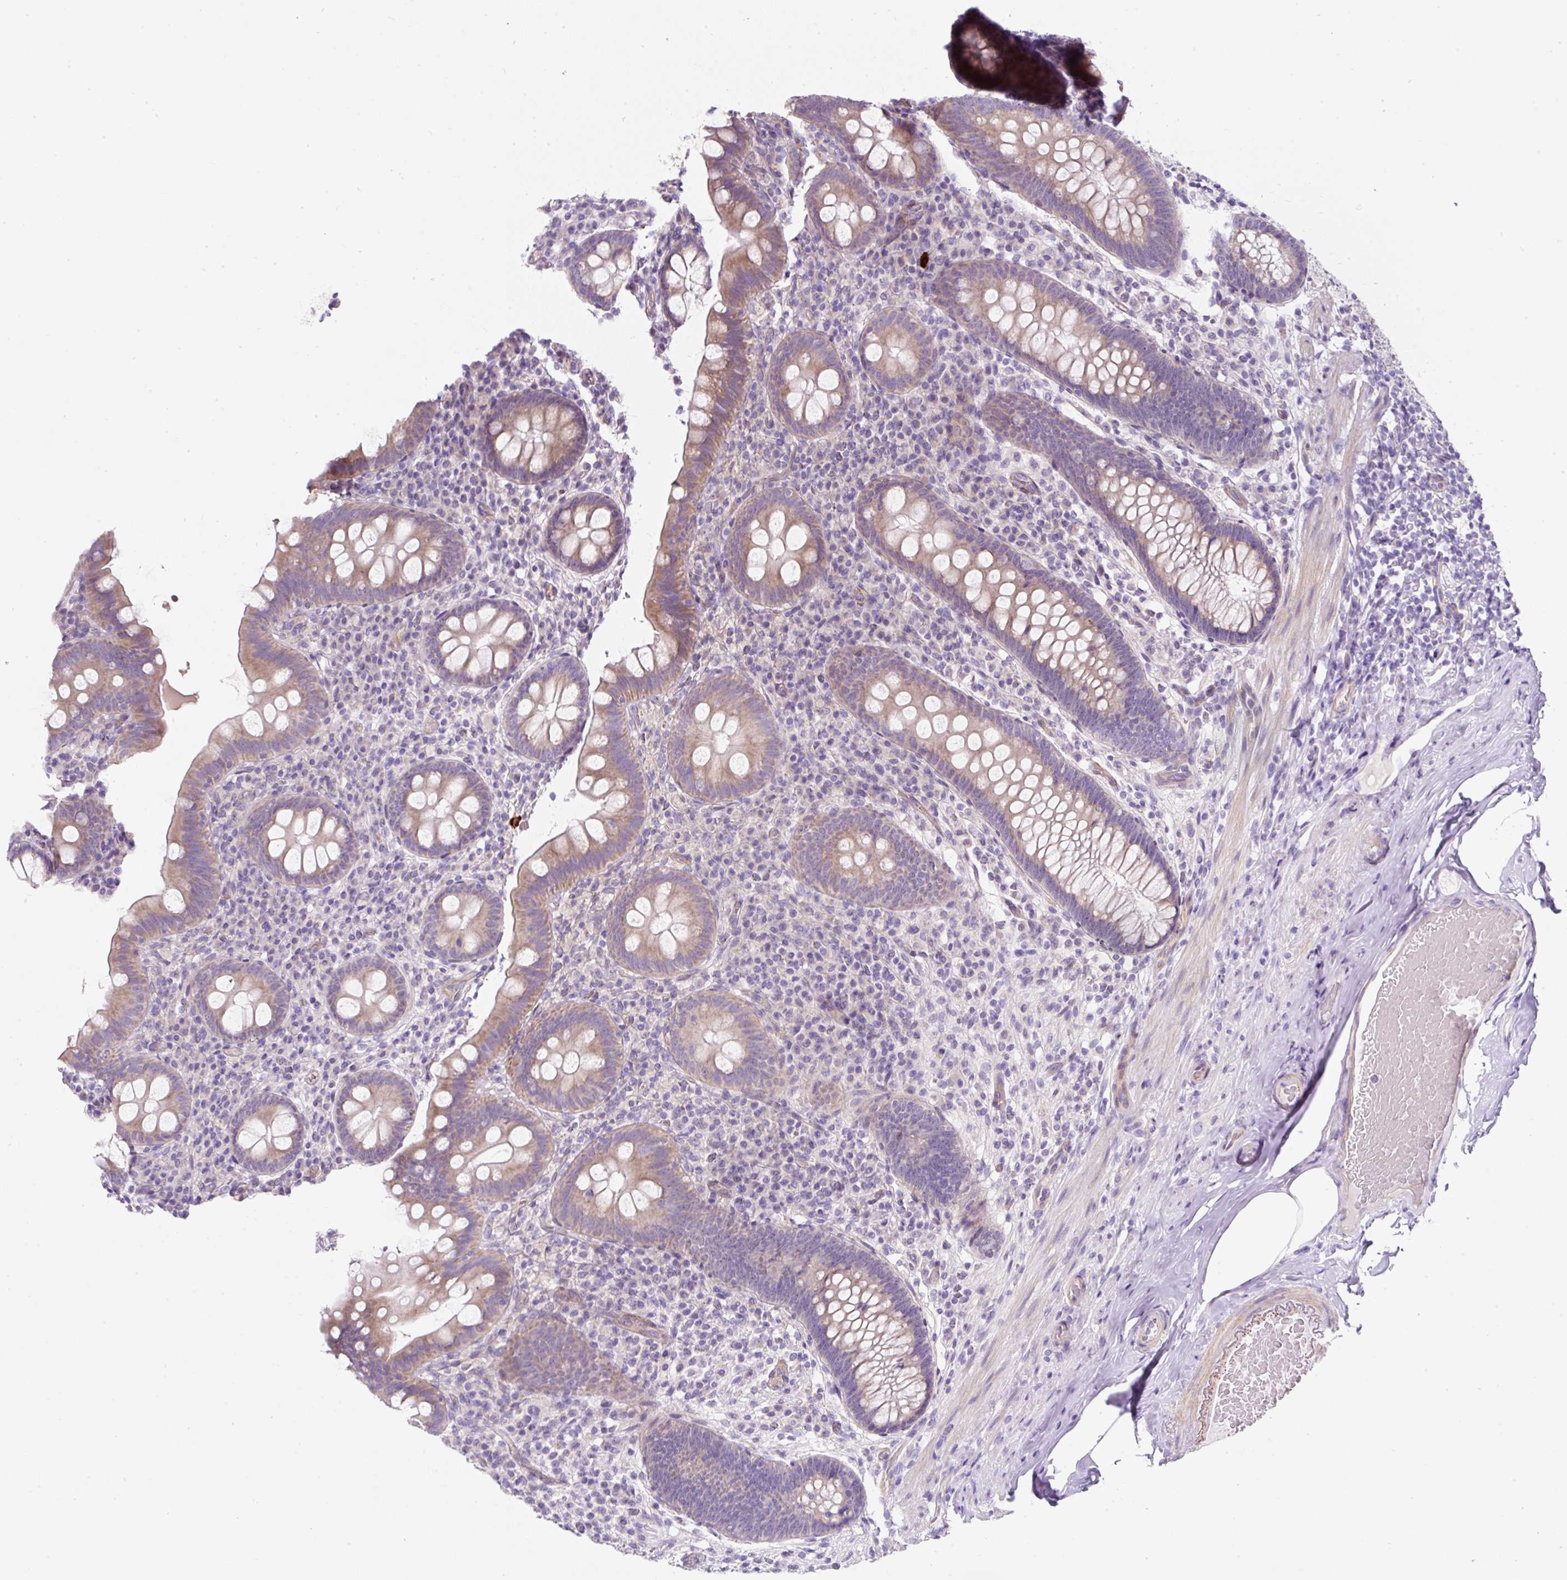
{"staining": {"intensity": "strong", "quantity": "25%-75%", "location": "cytoplasmic/membranous"}, "tissue": "appendix", "cell_type": "Glandular cells", "image_type": "normal", "snomed": [{"axis": "morphology", "description": "Normal tissue, NOS"}, {"axis": "topography", "description": "Appendix"}], "caption": "Protein analysis of unremarkable appendix exhibits strong cytoplasmic/membranous positivity in approximately 25%-75% of glandular cells. (DAB (3,3'-diaminobenzidine) IHC with brightfield microscopy, high magnification).", "gene": "ERAP2", "patient": {"sex": "male", "age": 71}}